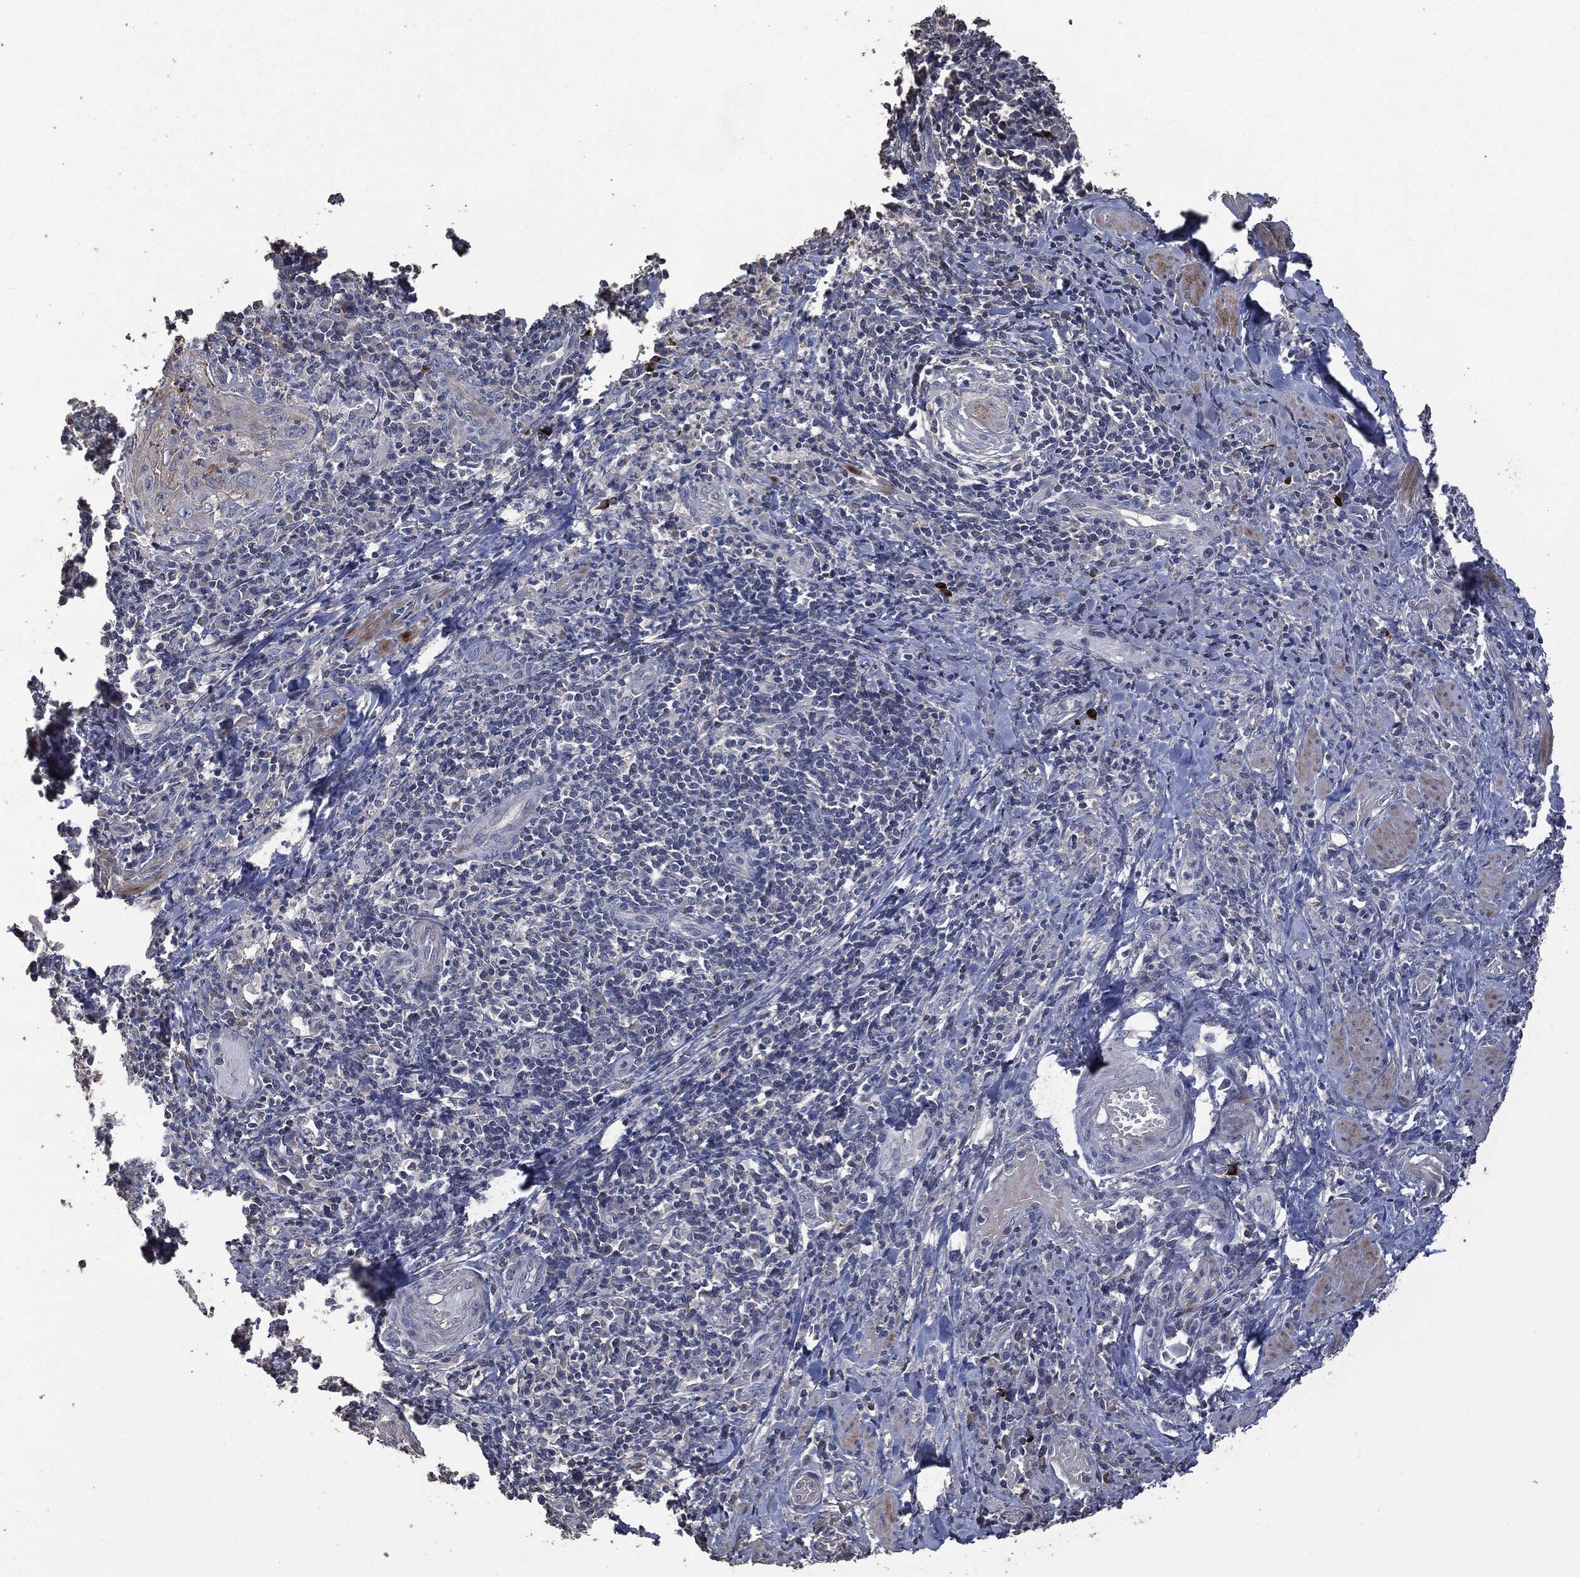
{"staining": {"intensity": "strong", "quantity": "25%-75%", "location": "cytoplasmic/membranous"}, "tissue": "cervical cancer", "cell_type": "Tumor cells", "image_type": "cancer", "snomed": [{"axis": "morphology", "description": "Squamous cell carcinoma, NOS"}, {"axis": "topography", "description": "Cervix"}], "caption": "Immunohistochemical staining of human cervical squamous cell carcinoma exhibits high levels of strong cytoplasmic/membranous expression in approximately 25%-75% of tumor cells.", "gene": "MSLN", "patient": {"sex": "female", "age": 26}}